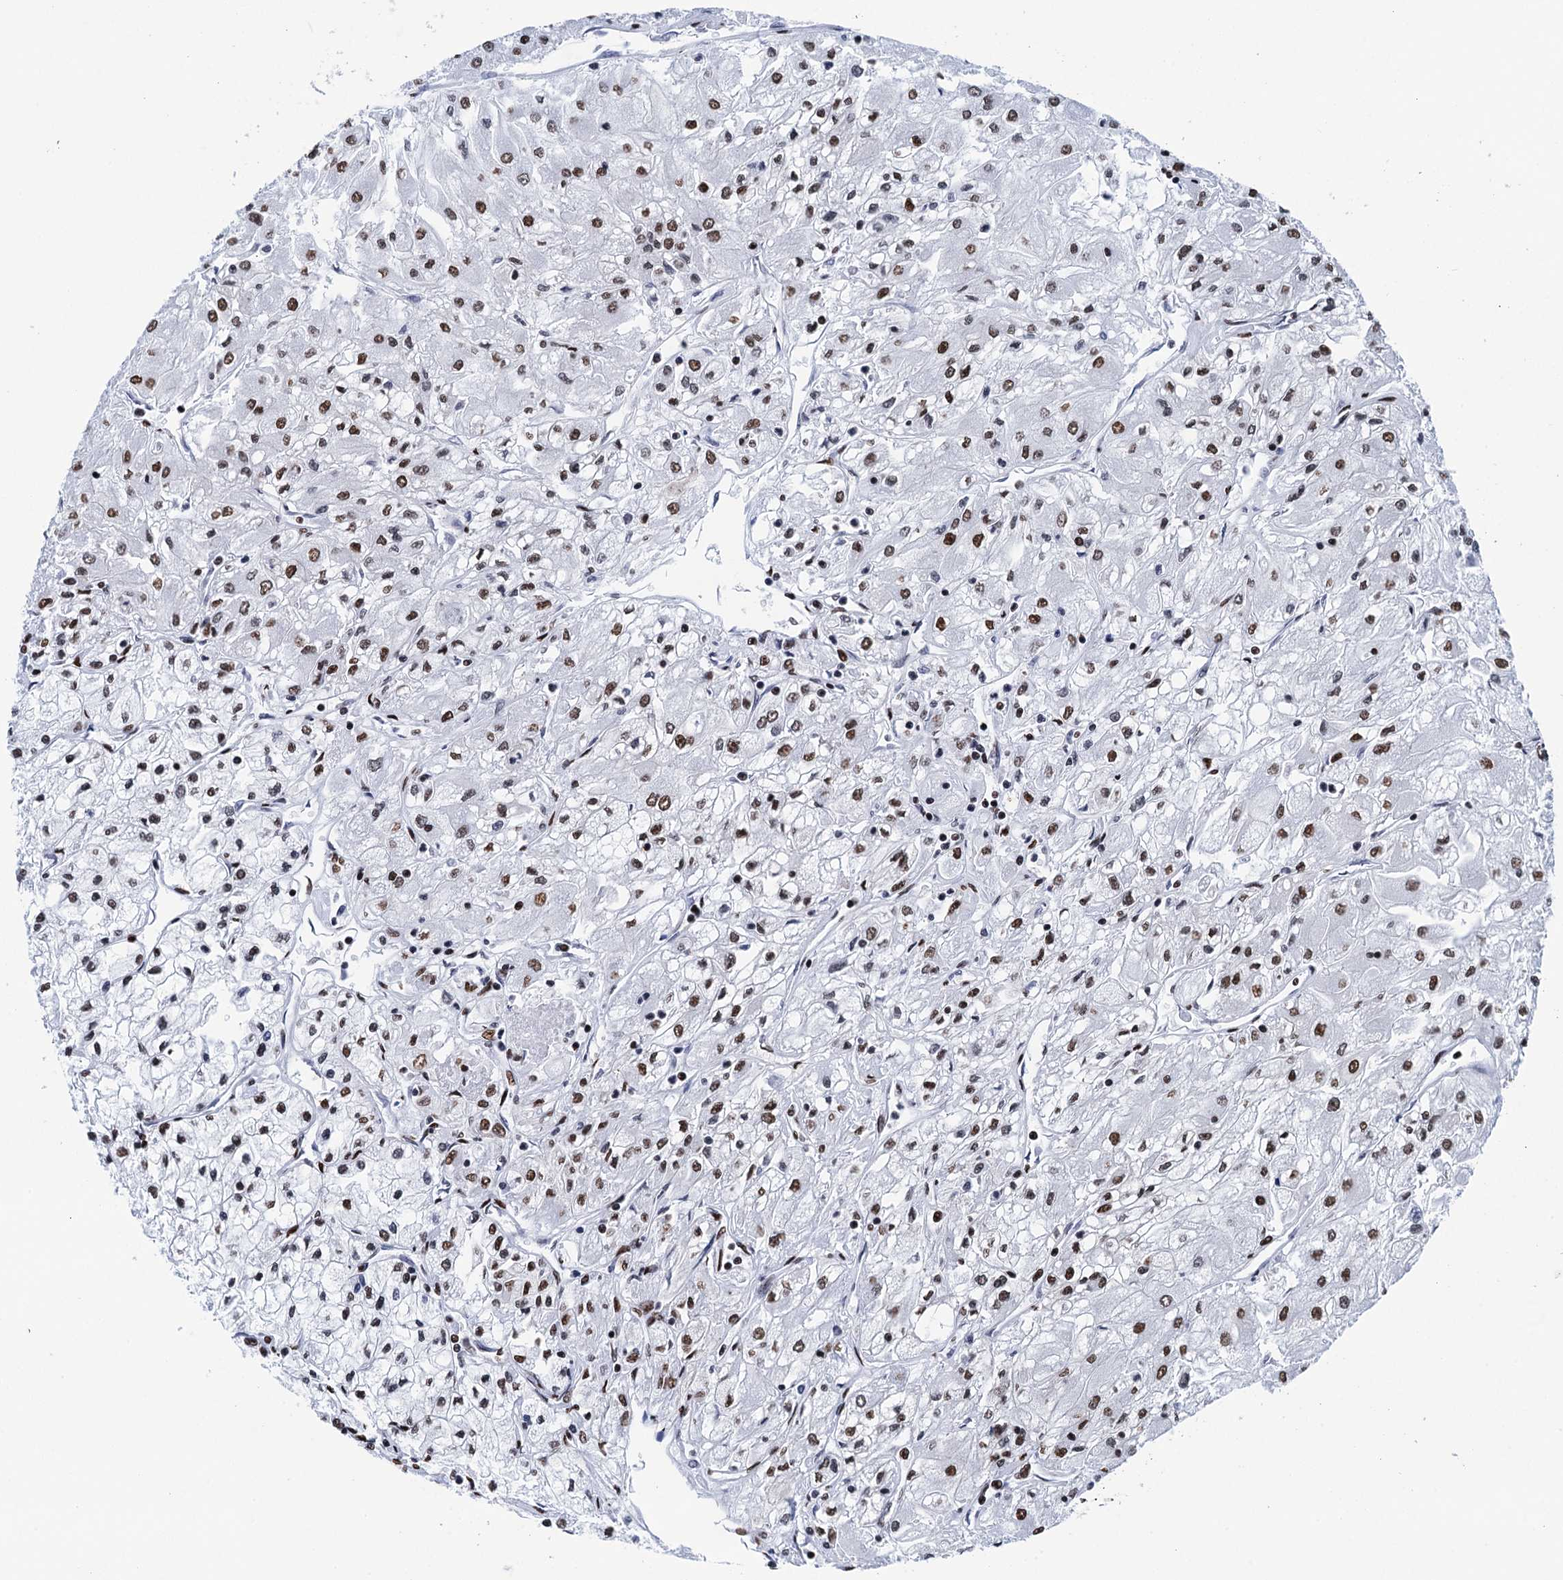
{"staining": {"intensity": "moderate", "quantity": ">75%", "location": "nuclear"}, "tissue": "renal cancer", "cell_type": "Tumor cells", "image_type": "cancer", "snomed": [{"axis": "morphology", "description": "Adenocarcinoma, NOS"}, {"axis": "topography", "description": "Kidney"}], "caption": "Immunohistochemical staining of adenocarcinoma (renal) reveals moderate nuclear protein staining in approximately >75% of tumor cells.", "gene": "UBA2", "patient": {"sex": "male", "age": 80}}